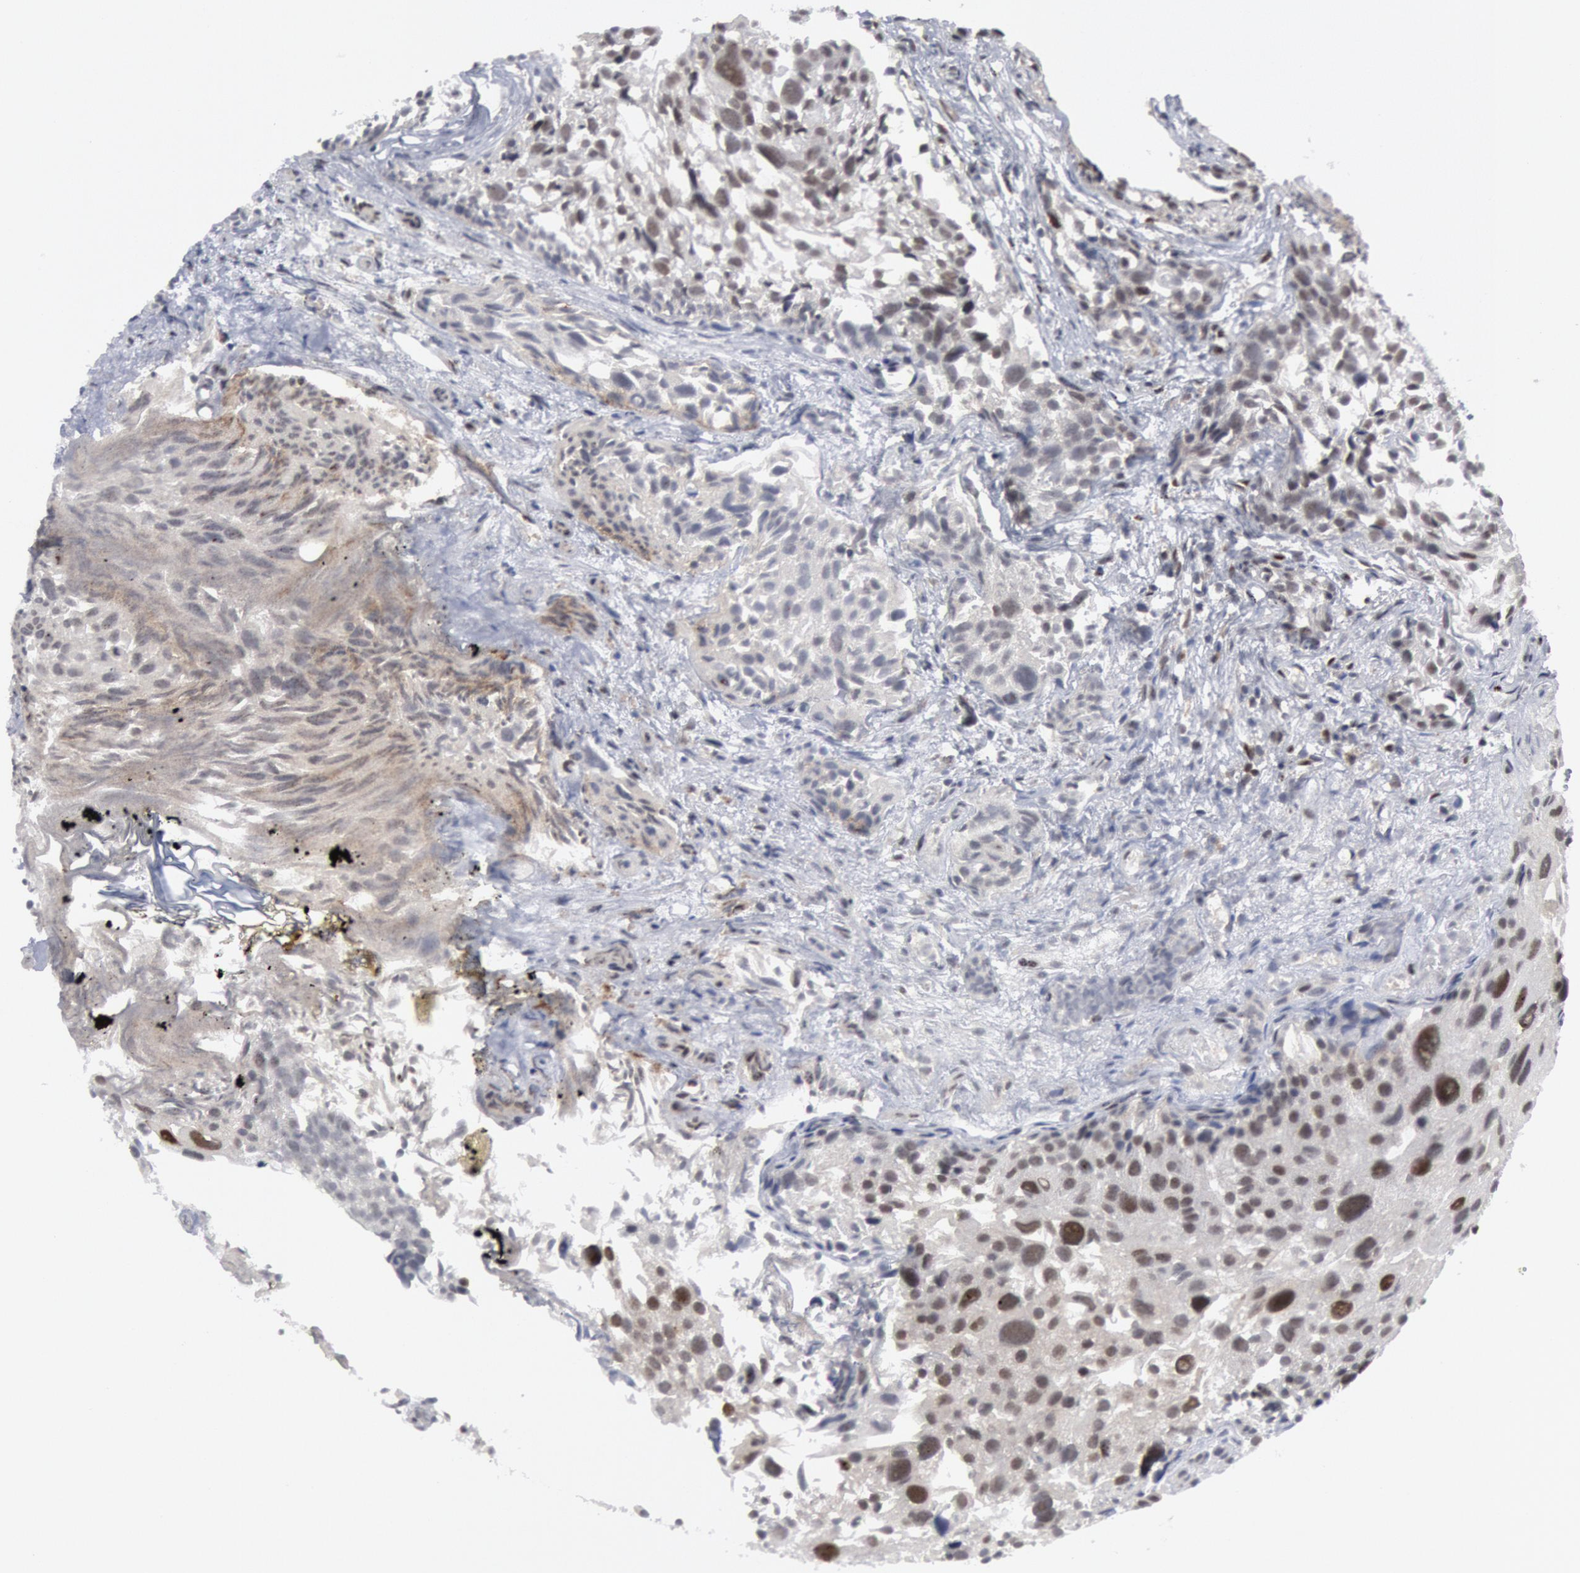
{"staining": {"intensity": "weak", "quantity": "<25%", "location": "nuclear"}, "tissue": "urothelial cancer", "cell_type": "Tumor cells", "image_type": "cancer", "snomed": [{"axis": "morphology", "description": "Urothelial carcinoma, High grade"}, {"axis": "topography", "description": "Urinary bladder"}], "caption": "Immunohistochemistry photomicrograph of urothelial carcinoma (high-grade) stained for a protein (brown), which shows no expression in tumor cells. Brightfield microscopy of IHC stained with DAB (brown) and hematoxylin (blue), captured at high magnification.", "gene": "FOXO1", "patient": {"sex": "female", "age": 78}}